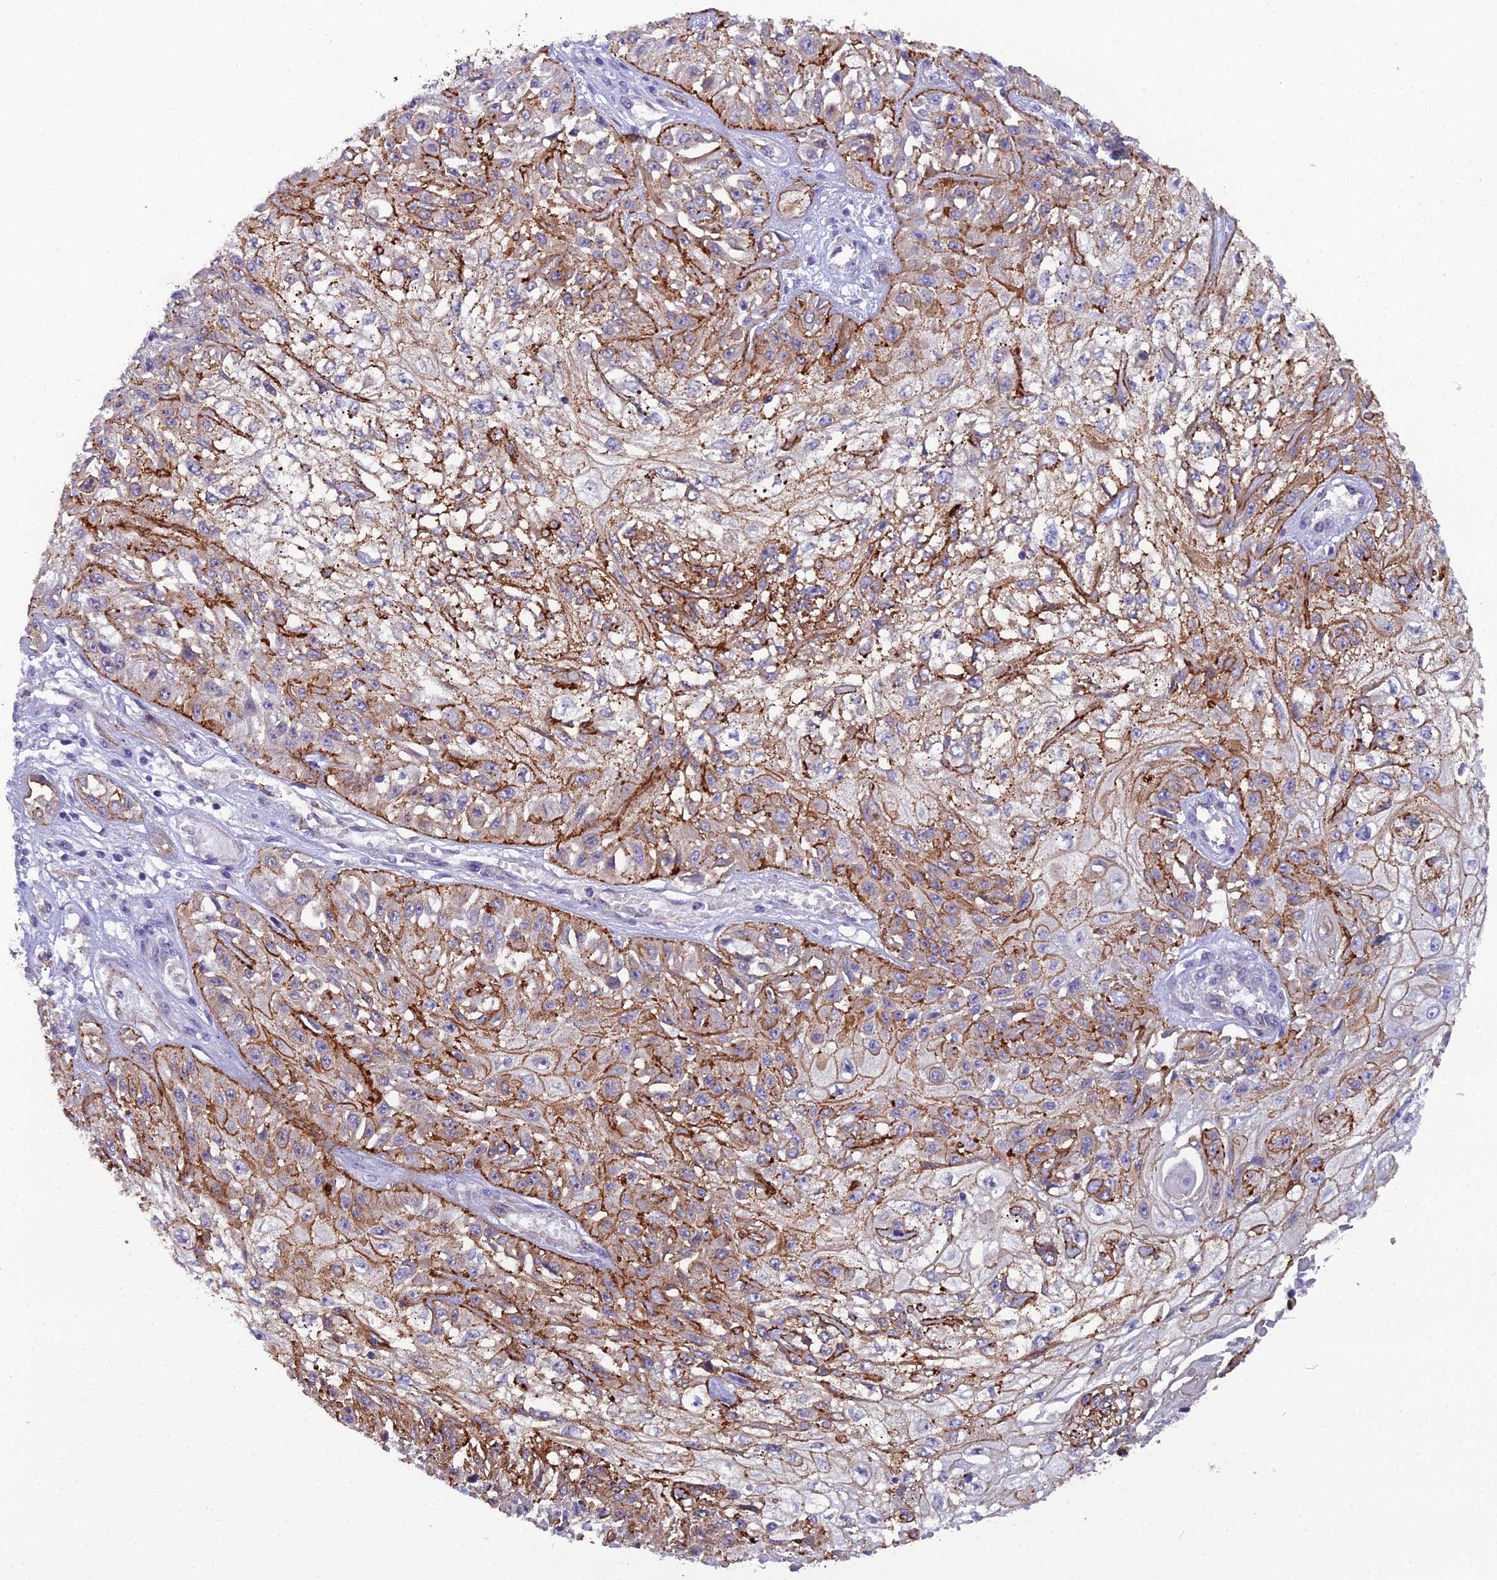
{"staining": {"intensity": "moderate", "quantity": ">75%", "location": "cytoplasmic/membranous"}, "tissue": "skin cancer", "cell_type": "Tumor cells", "image_type": "cancer", "snomed": [{"axis": "morphology", "description": "Squamous cell carcinoma, NOS"}, {"axis": "morphology", "description": "Squamous cell carcinoma, metastatic, NOS"}, {"axis": "topography", "description": "Skin"}, {"axis": "topography", "description": "Lymph node"}], "caption": "Skin squamous cell carcinoma tissue exhibits moderate cytoplasmic/membranous expression in approximately >75% of tumor cells", "gene": "CFAP47", "patient": {"sex": "male", "age": 75}}